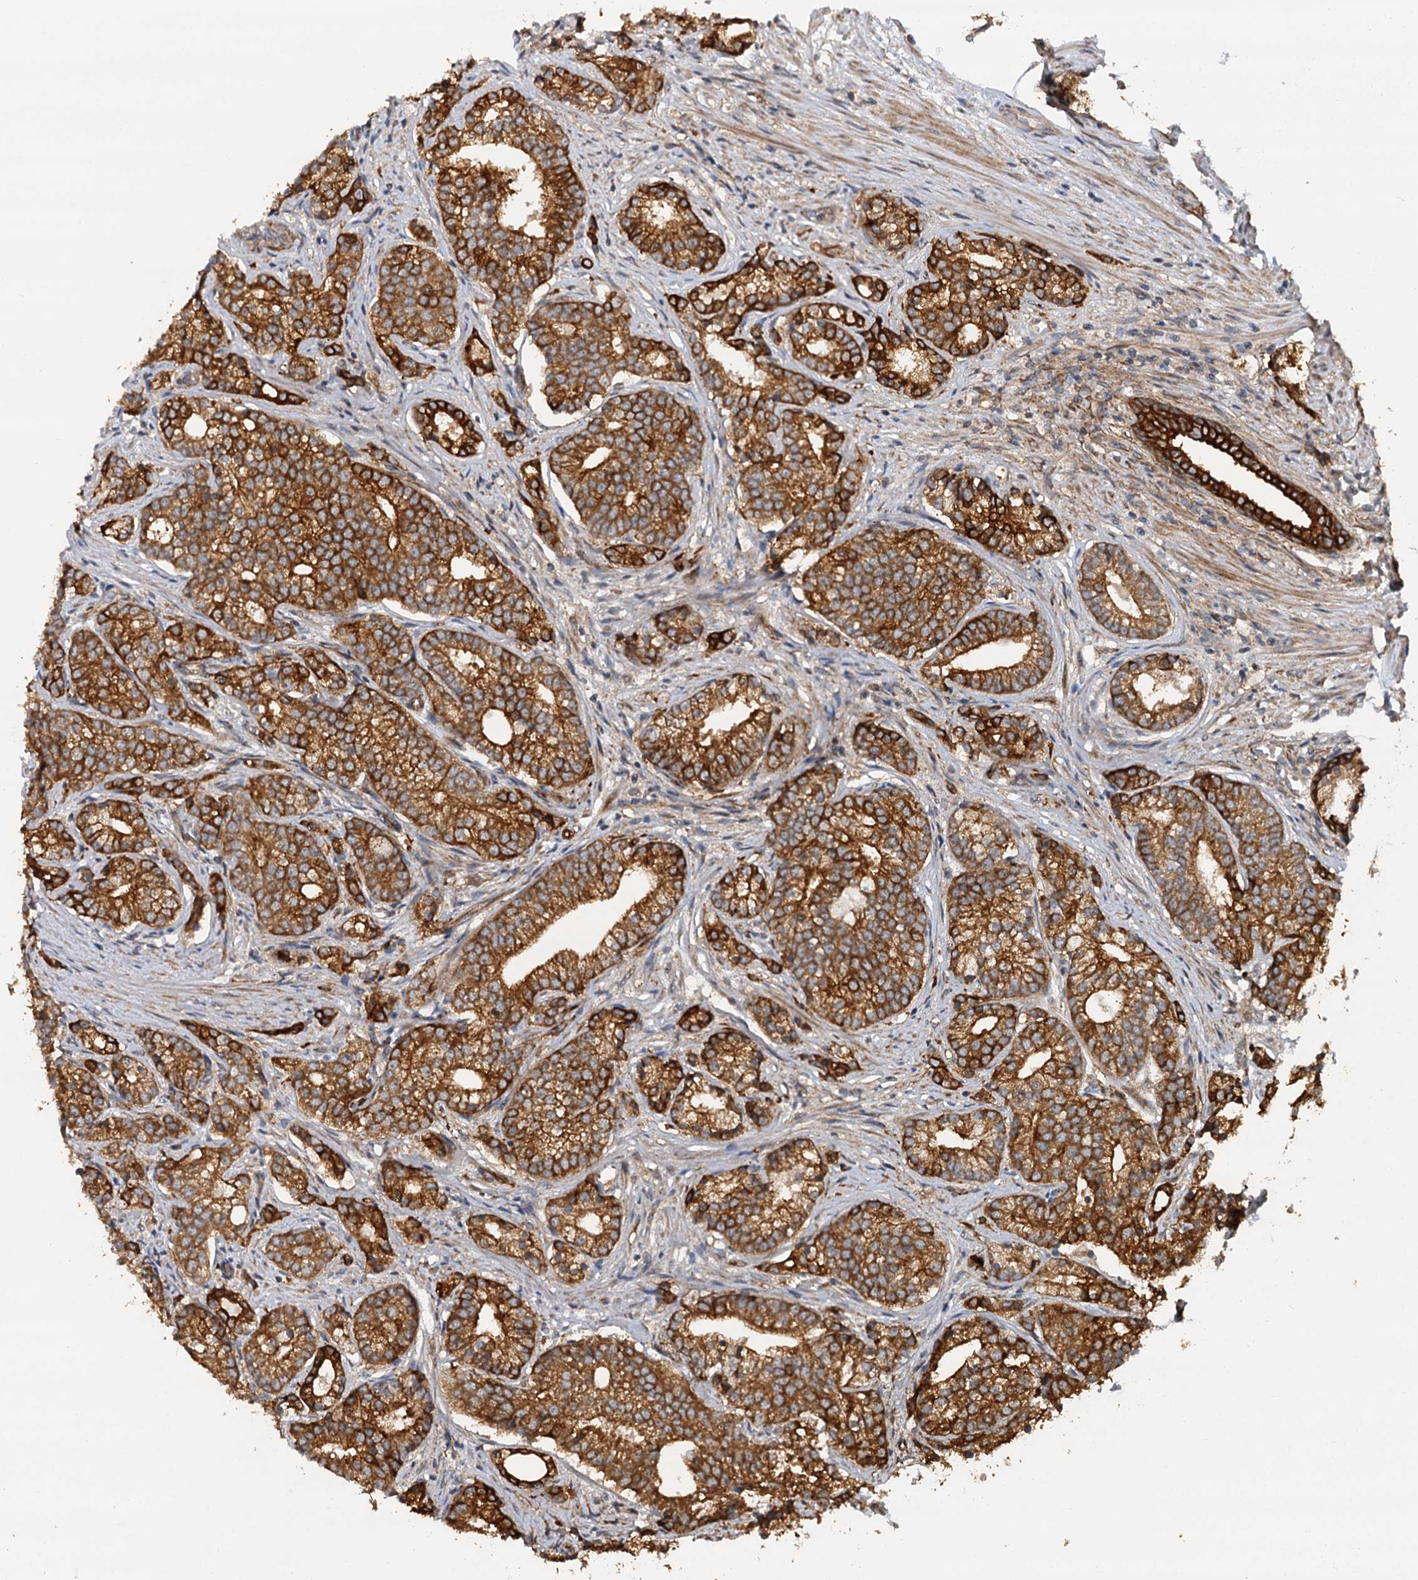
{"staining": {"intensity": "strong", "quantity": ">75%", "location": "cytoplasmic/membranous"}, "tissue": "prostate cancer", "cell_type": "Tumor cells", "image_type": "cancer", "snomed": [{"axis": "morphology", "description": "Adenocarcinoma, Low grade"}, {"axis": "topography", "description": "Prostate"}], "caption": "The image reveals a brown stain indicating the presence of a protein in the cytoplasmic/membranous of tumor cells in low-grade adenocarcinoma (prostate). The staining was performed using DAB (3,3'-diaminobenzidine) to visualize the protein expression in brown, while the nuclei were stained in blue with hematoxylin (Magnification: 20x).", "gene": "LRRK2", "patient": {"sex": "male", "age": 71}}